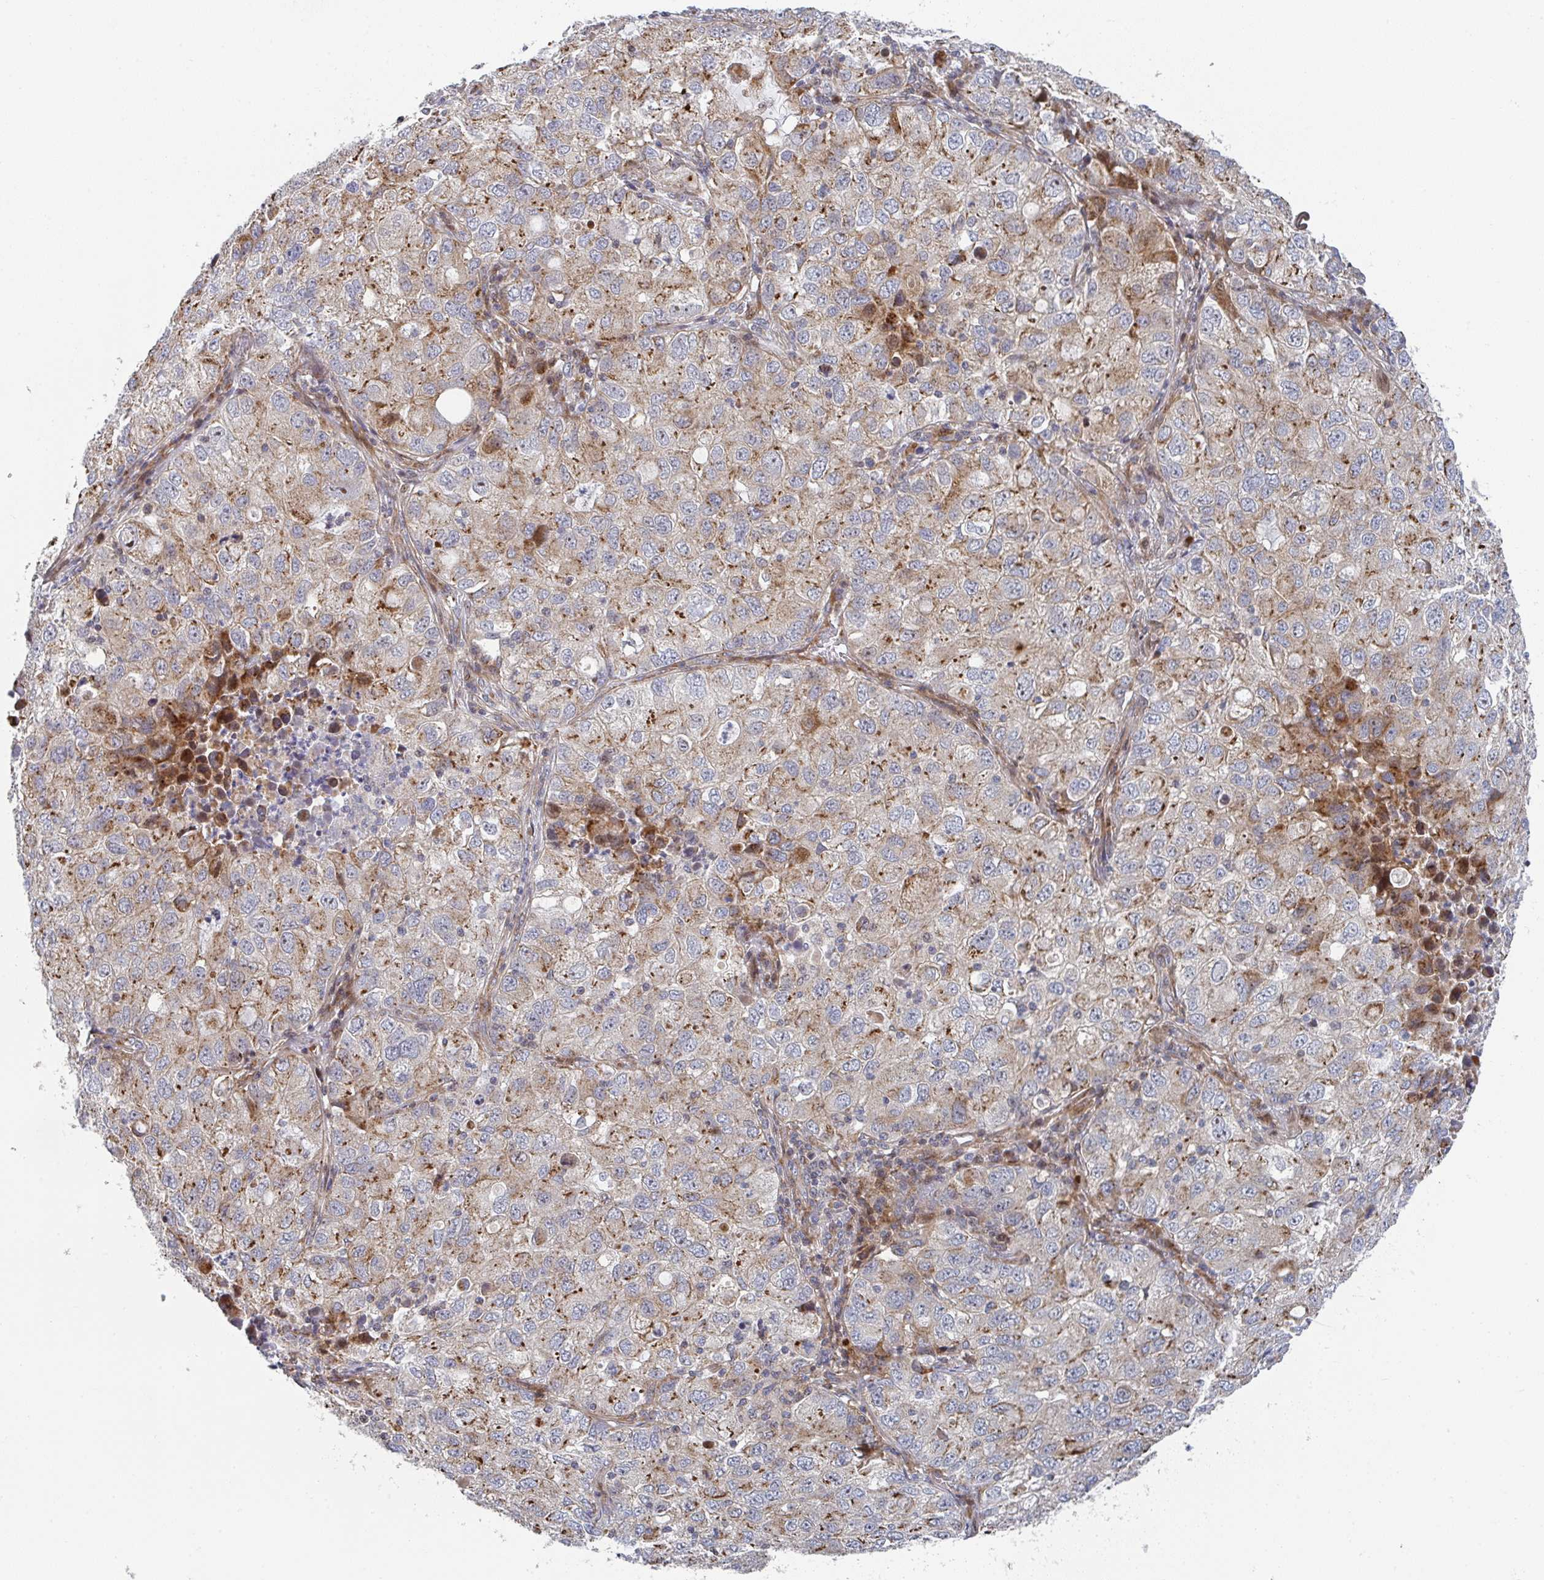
{"staining": {"intensity": "moderate", "quantity": "25%-75%", "location": "cytoplasmic/membranous"}, "tissue": "lung cancer", "cell_type": "Tumor cells", "image_type": "cancer", "snomed": [{"axis": "morphology", "description": "Normal morphology"}, {"axis": "morphology", "description": "Adenocarcinoma, NOS"}, {"axis": "topography", "description": "Lymph node"}, {"axis": "topography", "description": "Lung"}], "caption": "There is medium levels of moderate cytoplasmic/membranous staining in tumor cells of lung adenocarcinoma, as demonstrated by immunohistochemical staining (brown color).", "gene": "ZNF644", "patient": {"sex": "female", "age": 51}}